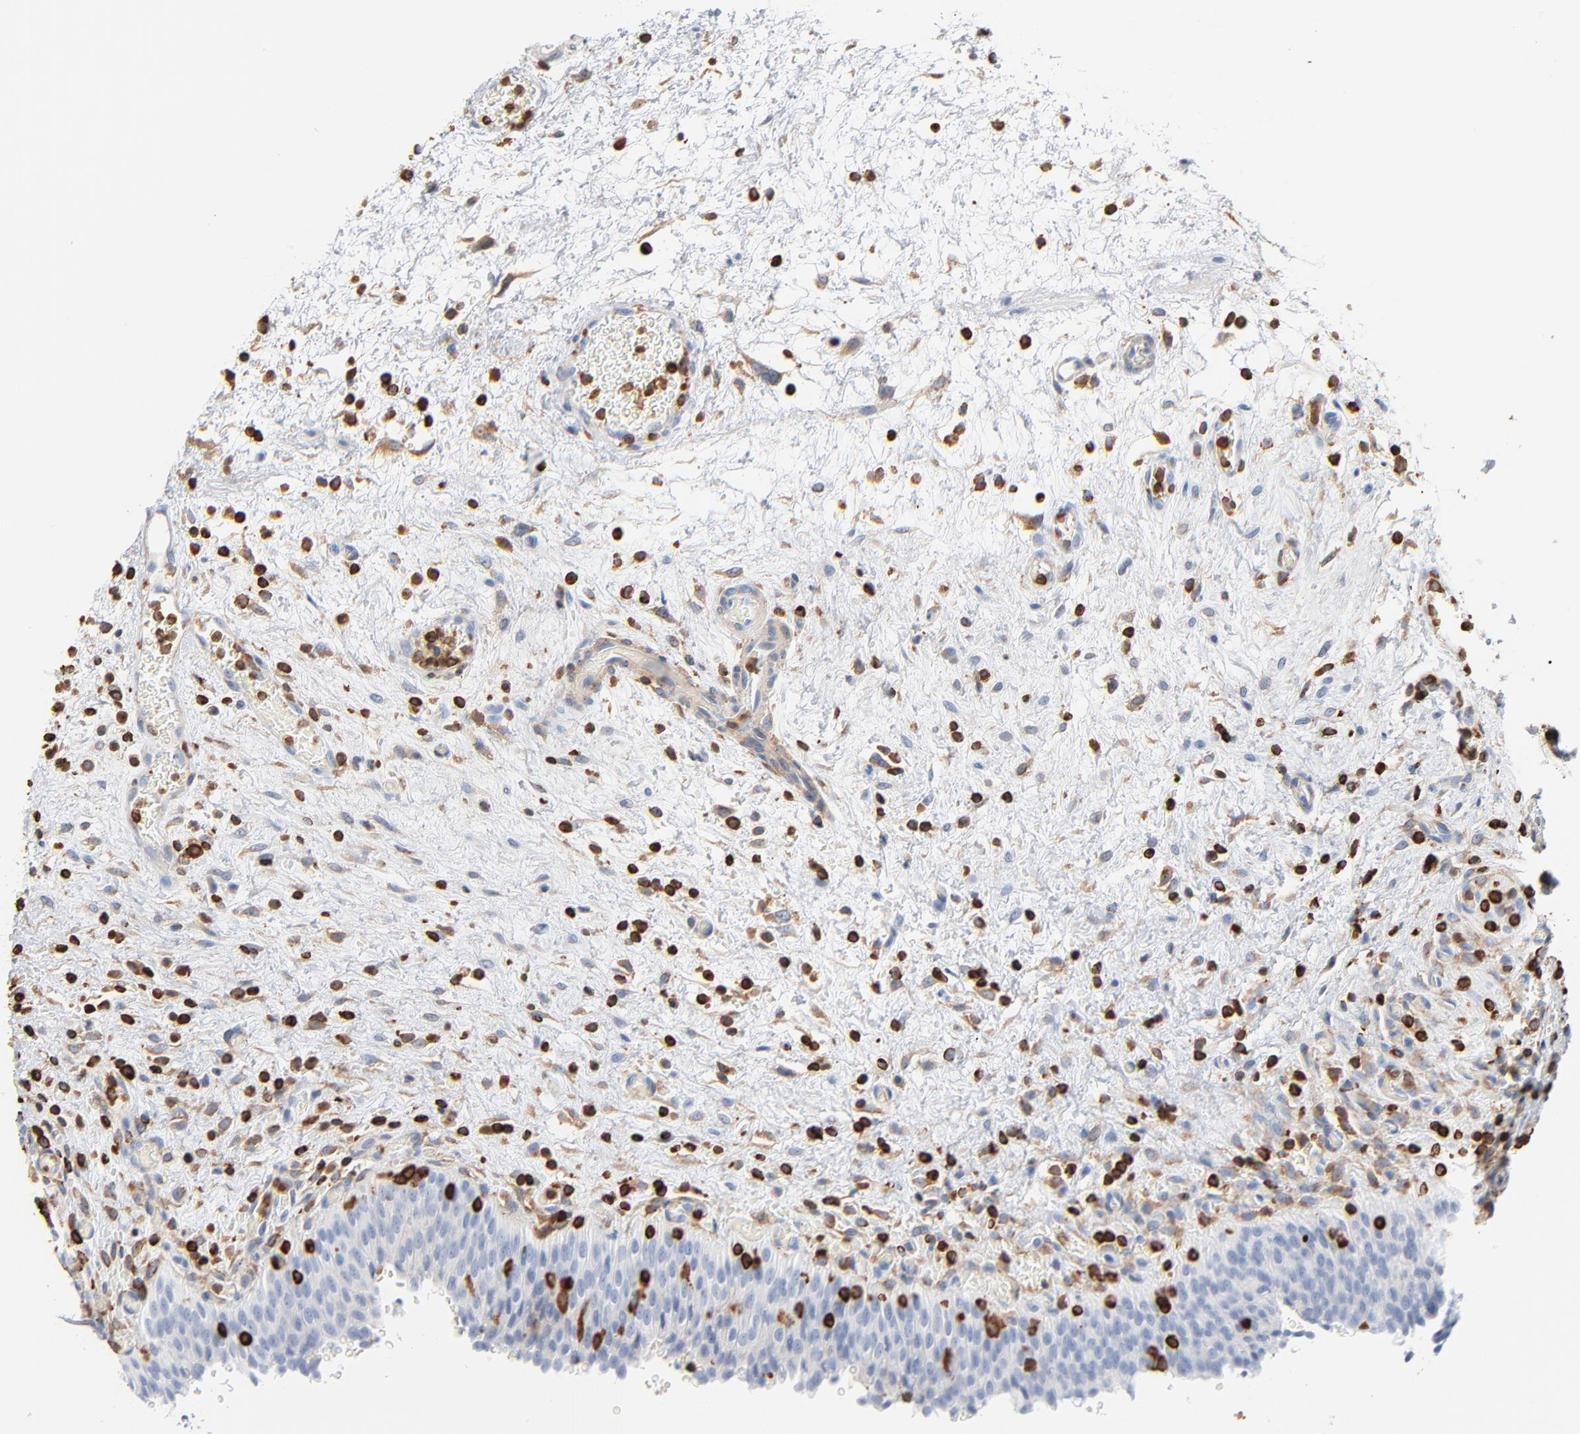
{"staining": {"intensity": "negative", "quantity": "none", "location": "none"}, "tissue": "urinary bladder", "cell_type": "Urothelial cells", "image_type": "normal", "snomed": [{"axis": "morphology", "description": "Normal tissue, NOS"}, {"axis": "topography", "description": "Urinary bladder"}], "caption": "Urothelial cells show no significant protein staining in normal urinary bladder. (DAB (3,3'-diaminobenzidine) immunohistochemistry with hematoxylin counter stain).", "gene": "SH3KBP1", "patient": {"sex": "male", "age": 51}}